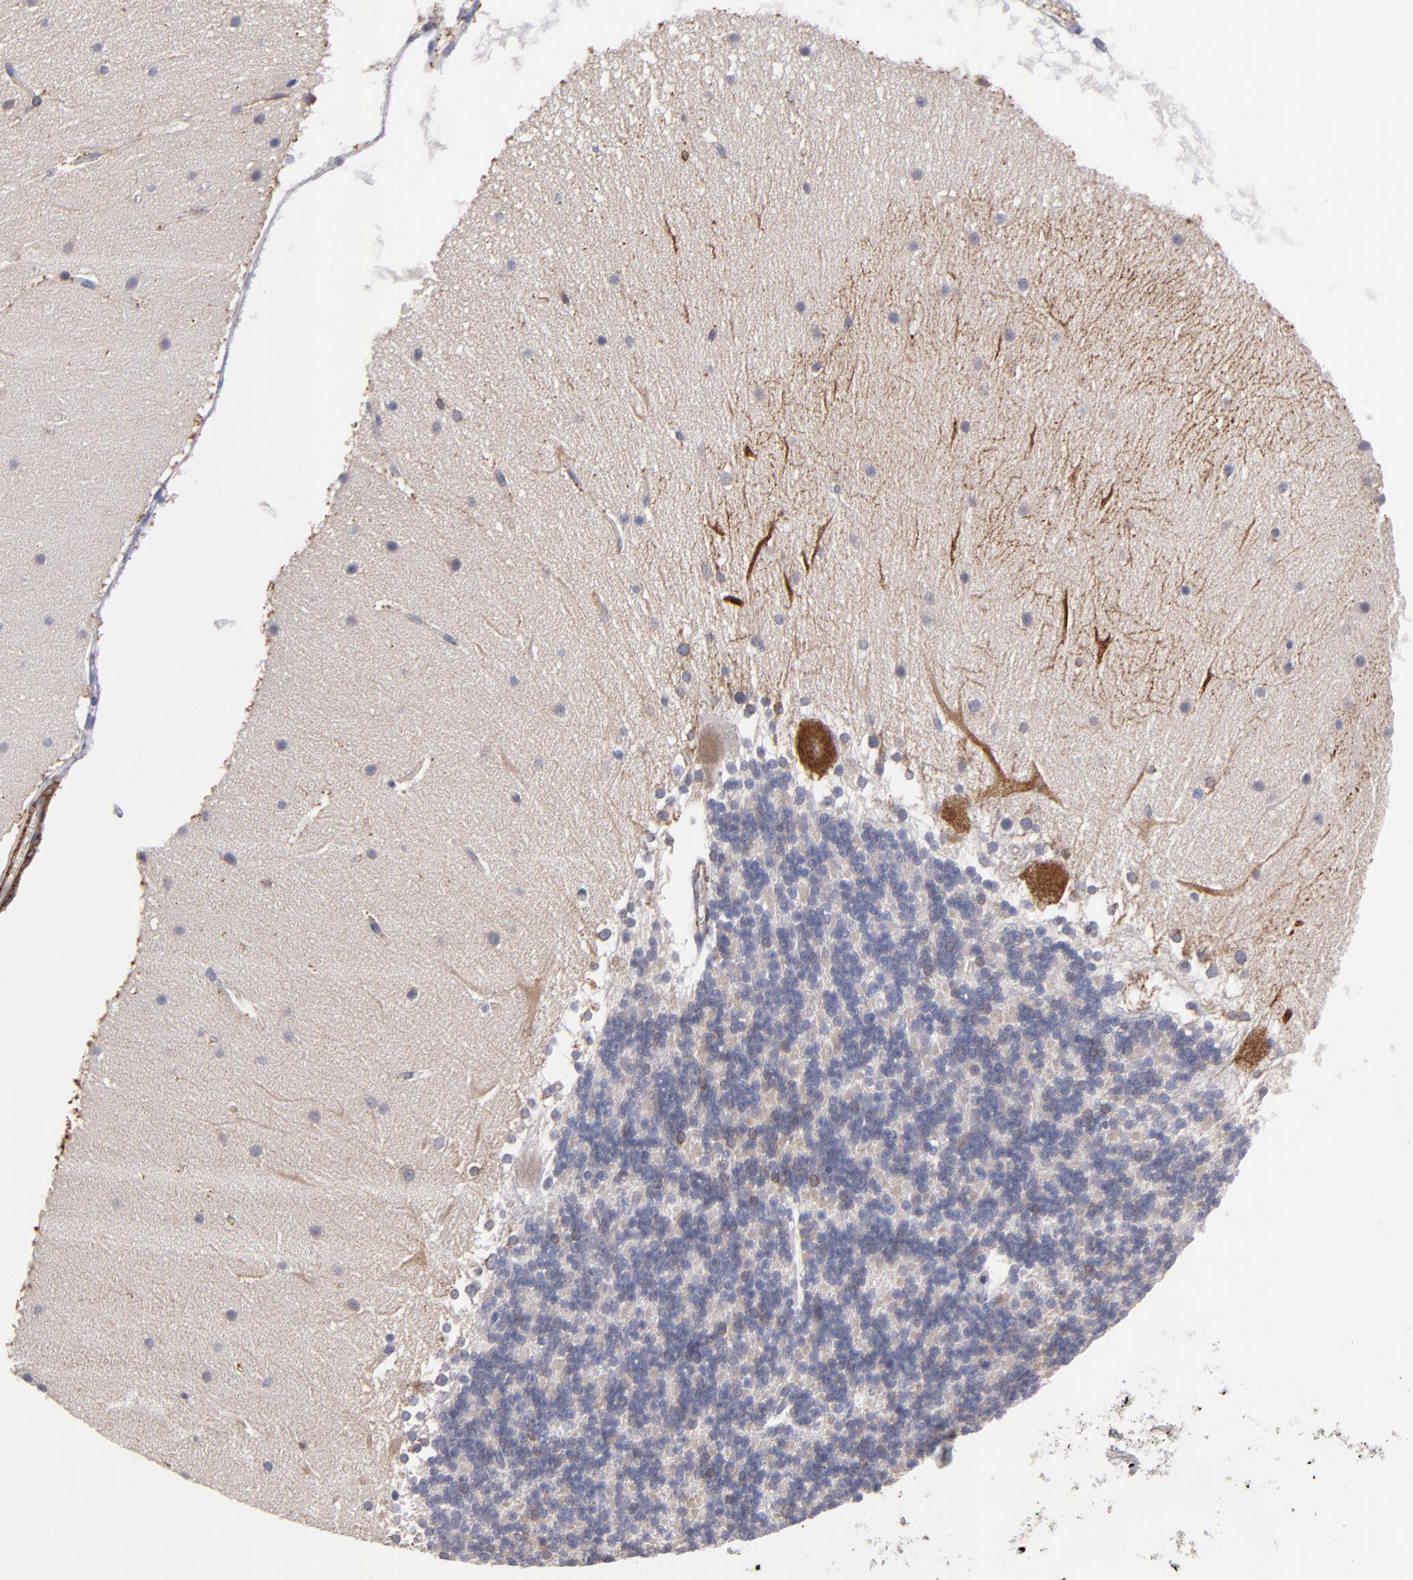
{"staining": {"intensity": "weak", "quantity": "<25%", "location": "cytoplasmic/membranous"}, "tissue": "cerebellum", "cell_type": "Cells in granular layer", "image_type": "normal", "snomed": [{"axis": "morphology", "description": "Normal tissue, NOS"}, {"axis": "topography", "description": "Cerebellum"}], "caption": "This is a micrograph of immunohistochemistry (IHC) staining of benign cerebellum, which shows no staining in cells in granular layer. Nuclei are stained in blue.", "gene": "SLMAP", "patient": {"sex": "female", "age": 19}}